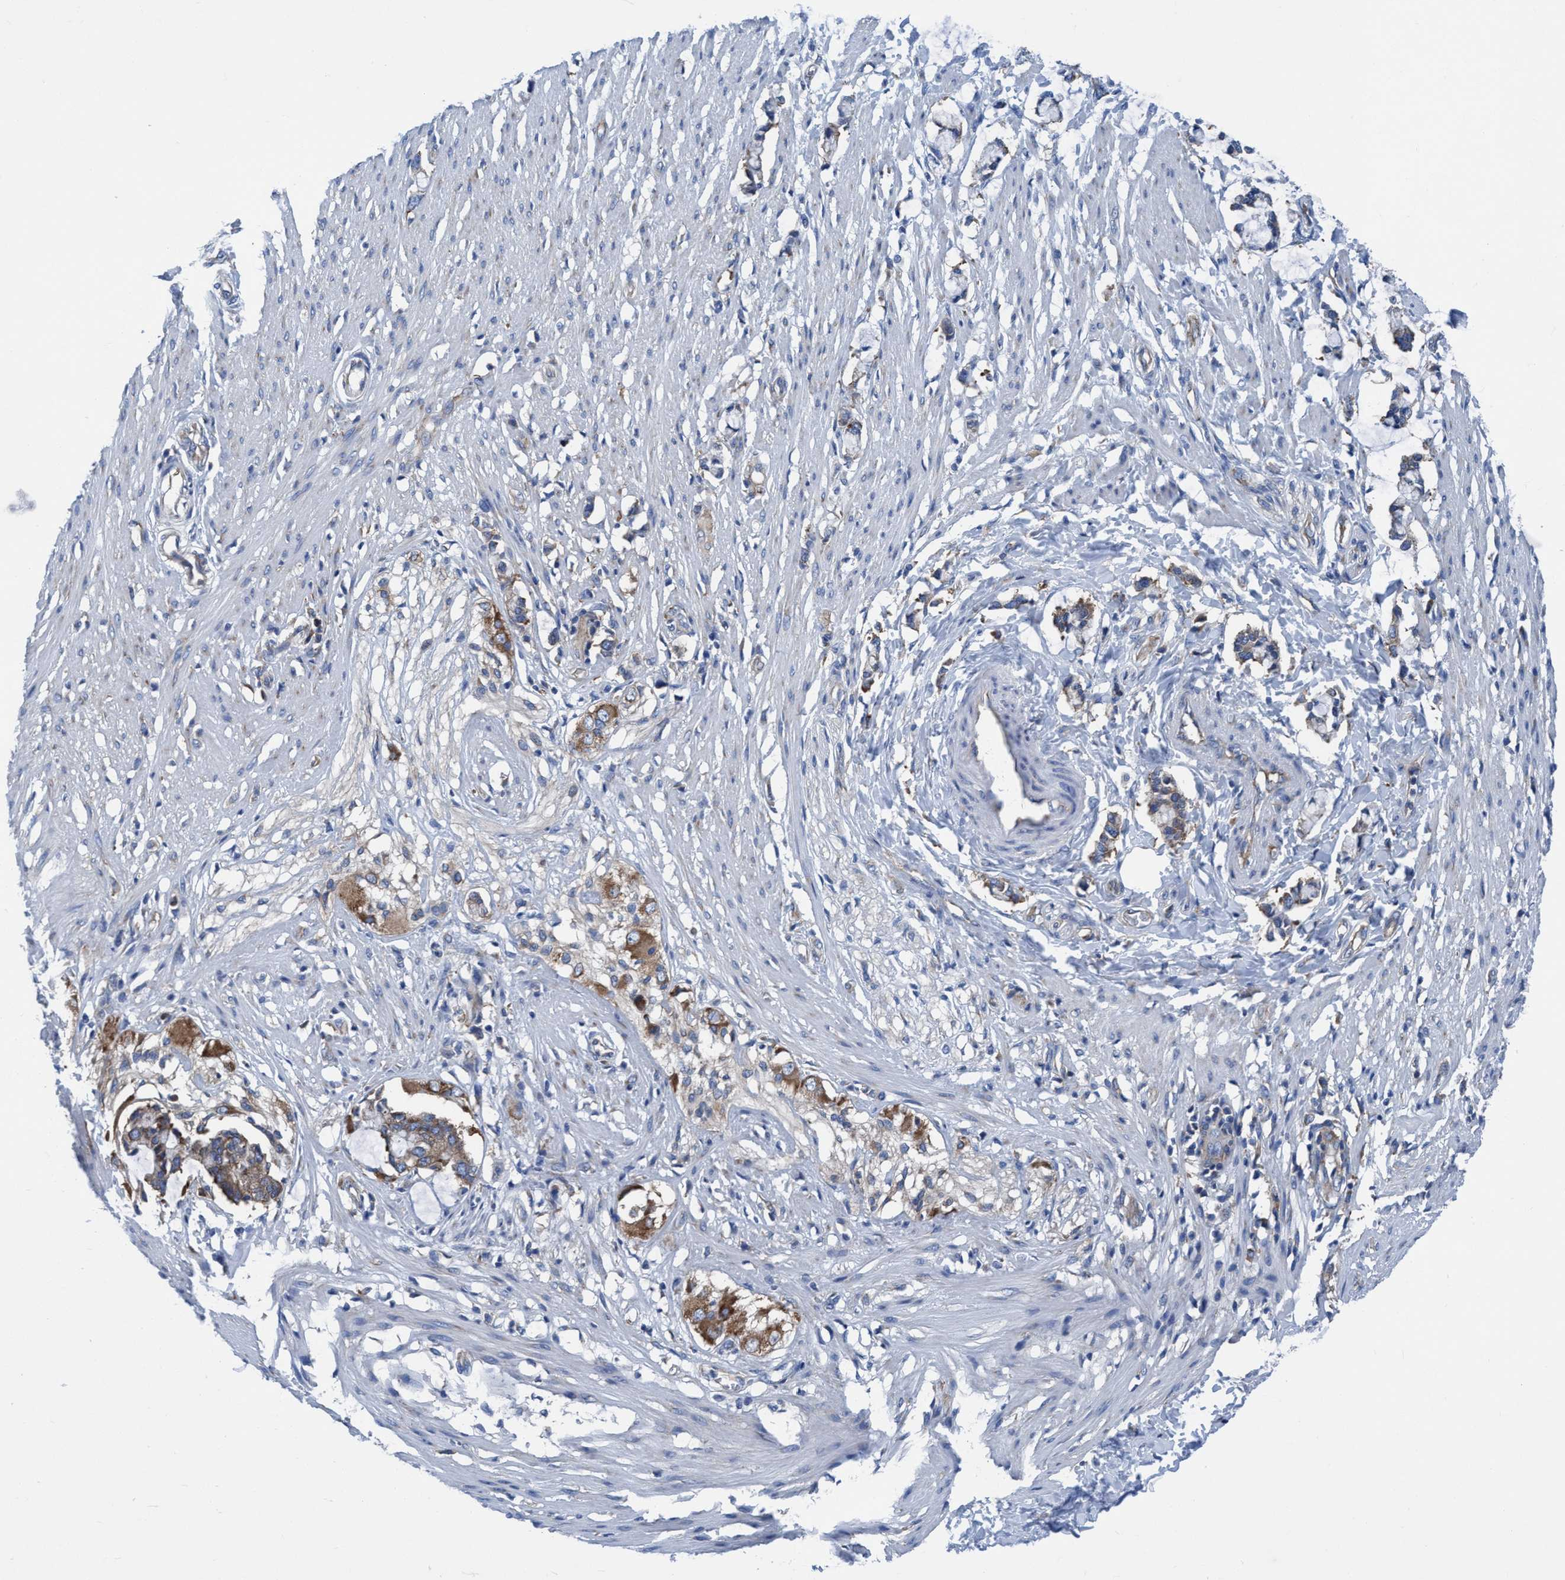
{"staining": {"intensity": "negative", "quantity": "none", "location": "none"}, "tissue": "smooth muscle", "cell_type": "Smooth muscle cells", "image_type": "normal", "snomed": [{"axis": "morphology", "description": "Normal tissue, NOS"}, {"axis": "morphology", "description": "Adenocarcinoma, NOS"}, {"axis": "topography", "description": "Smooth muscle"}, {"axis": "topography", "description": "Colon"}], "caption": "High magnification brightfield microscopy of normal smooth muscle stained with DAB (3,3'-diaminobenzidine) (brown) and counterstained with hematoxylin (blue): smooth muscle cells show no significant positivity.", "gene": "NMT1", "patient": {"sex": "male", "age": 14}}